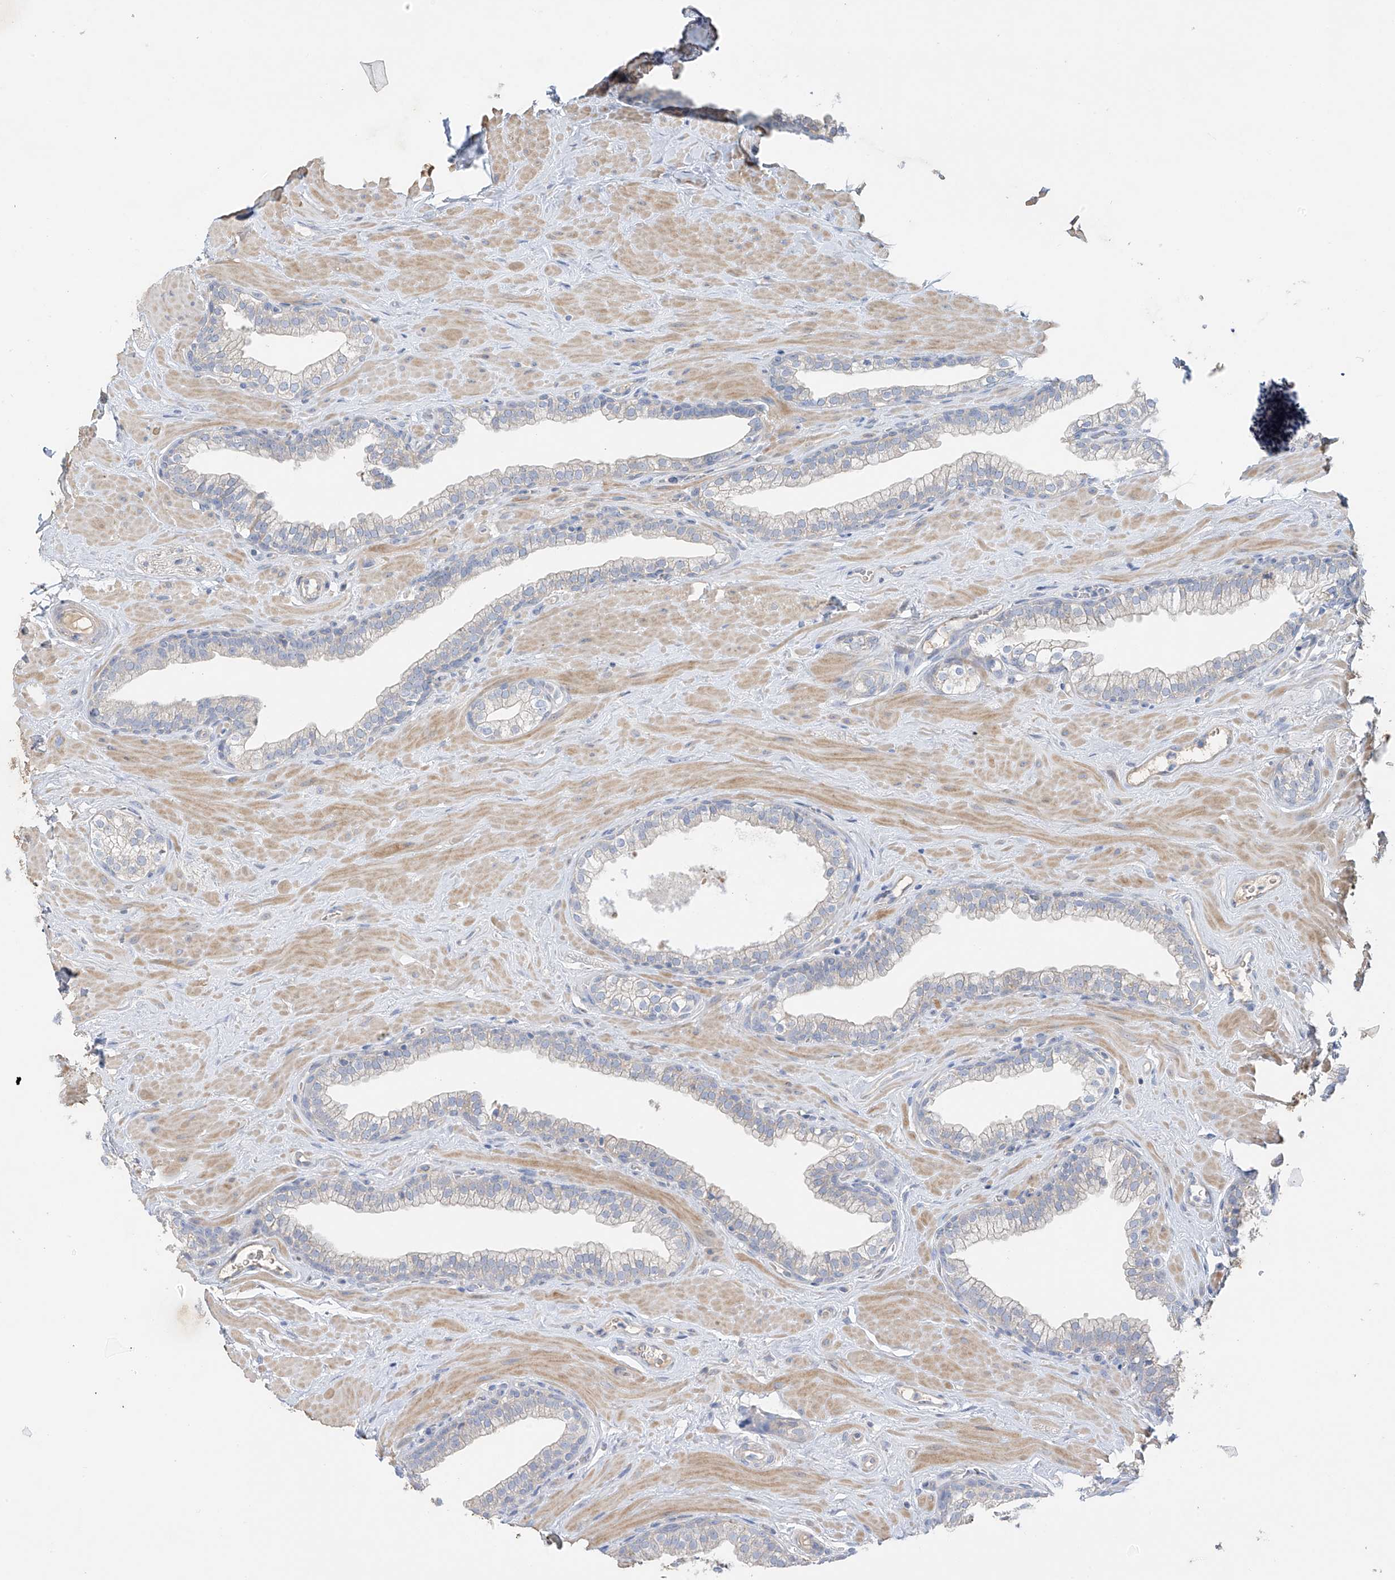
{"staining": {"intensity": "negative", "quantity": "none", "location": "none"}, "tissue": "prostate", "cell_type": "Glandular cells", "image_type": "normal", "snomed": [{"axis": "morphology", "description": "Normal tissue, NOS"}, {"axis": "morphology", "description": "Urothelial carcinoma, Low grade"}, {"axis": "topography", "description": "Urinary bladder"}, {"axis": "topography", "description": "Prostate"}], "caption": "Micrograph shows no protein positivity in glandular cells of unremarkable prostate.", "gene": "PRSS12", "patient": {"sex": "male", "age": 60}}